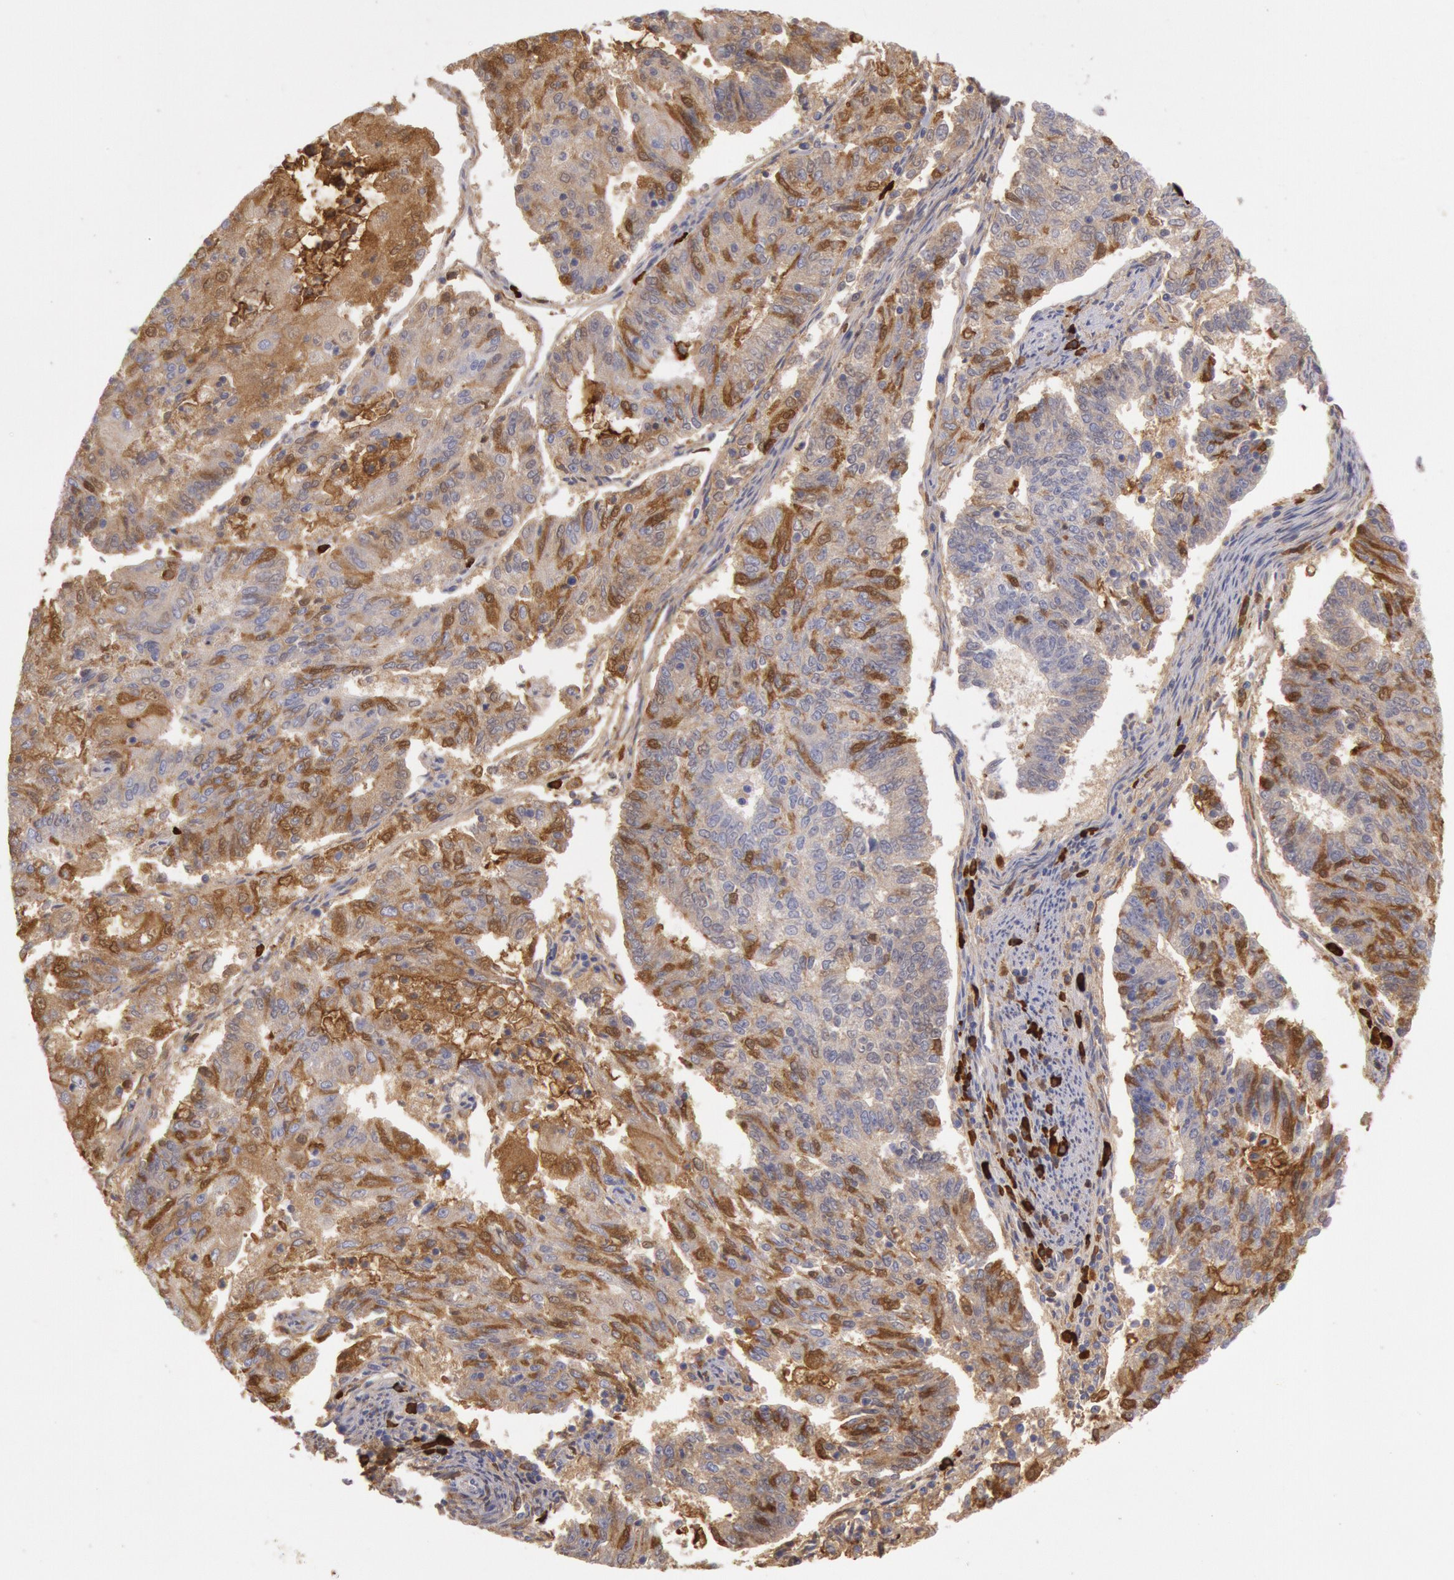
{"staining": {"intensity": "moderate", "quantity": "<25%", "location": "cytoplasmic/membranous"}, "tissue": "endometrial cancer", "cell_type": "Tumor cells", "image_type": "cancer", "snomed": [{"axis": "morphology", "description": "Adenocarcinoma, NOS"}, {"axis": "topography", "description": "Endometrium"}], "caption": "About <25% of tumor cells in adenocarcinoma (endometrial) reveal moderate cytoplasmic/membranous protein expression as visualized by brown immunohistochemical staining.", "gene": "IGHA1", "patient": {"sex": "female", "age": 56}}